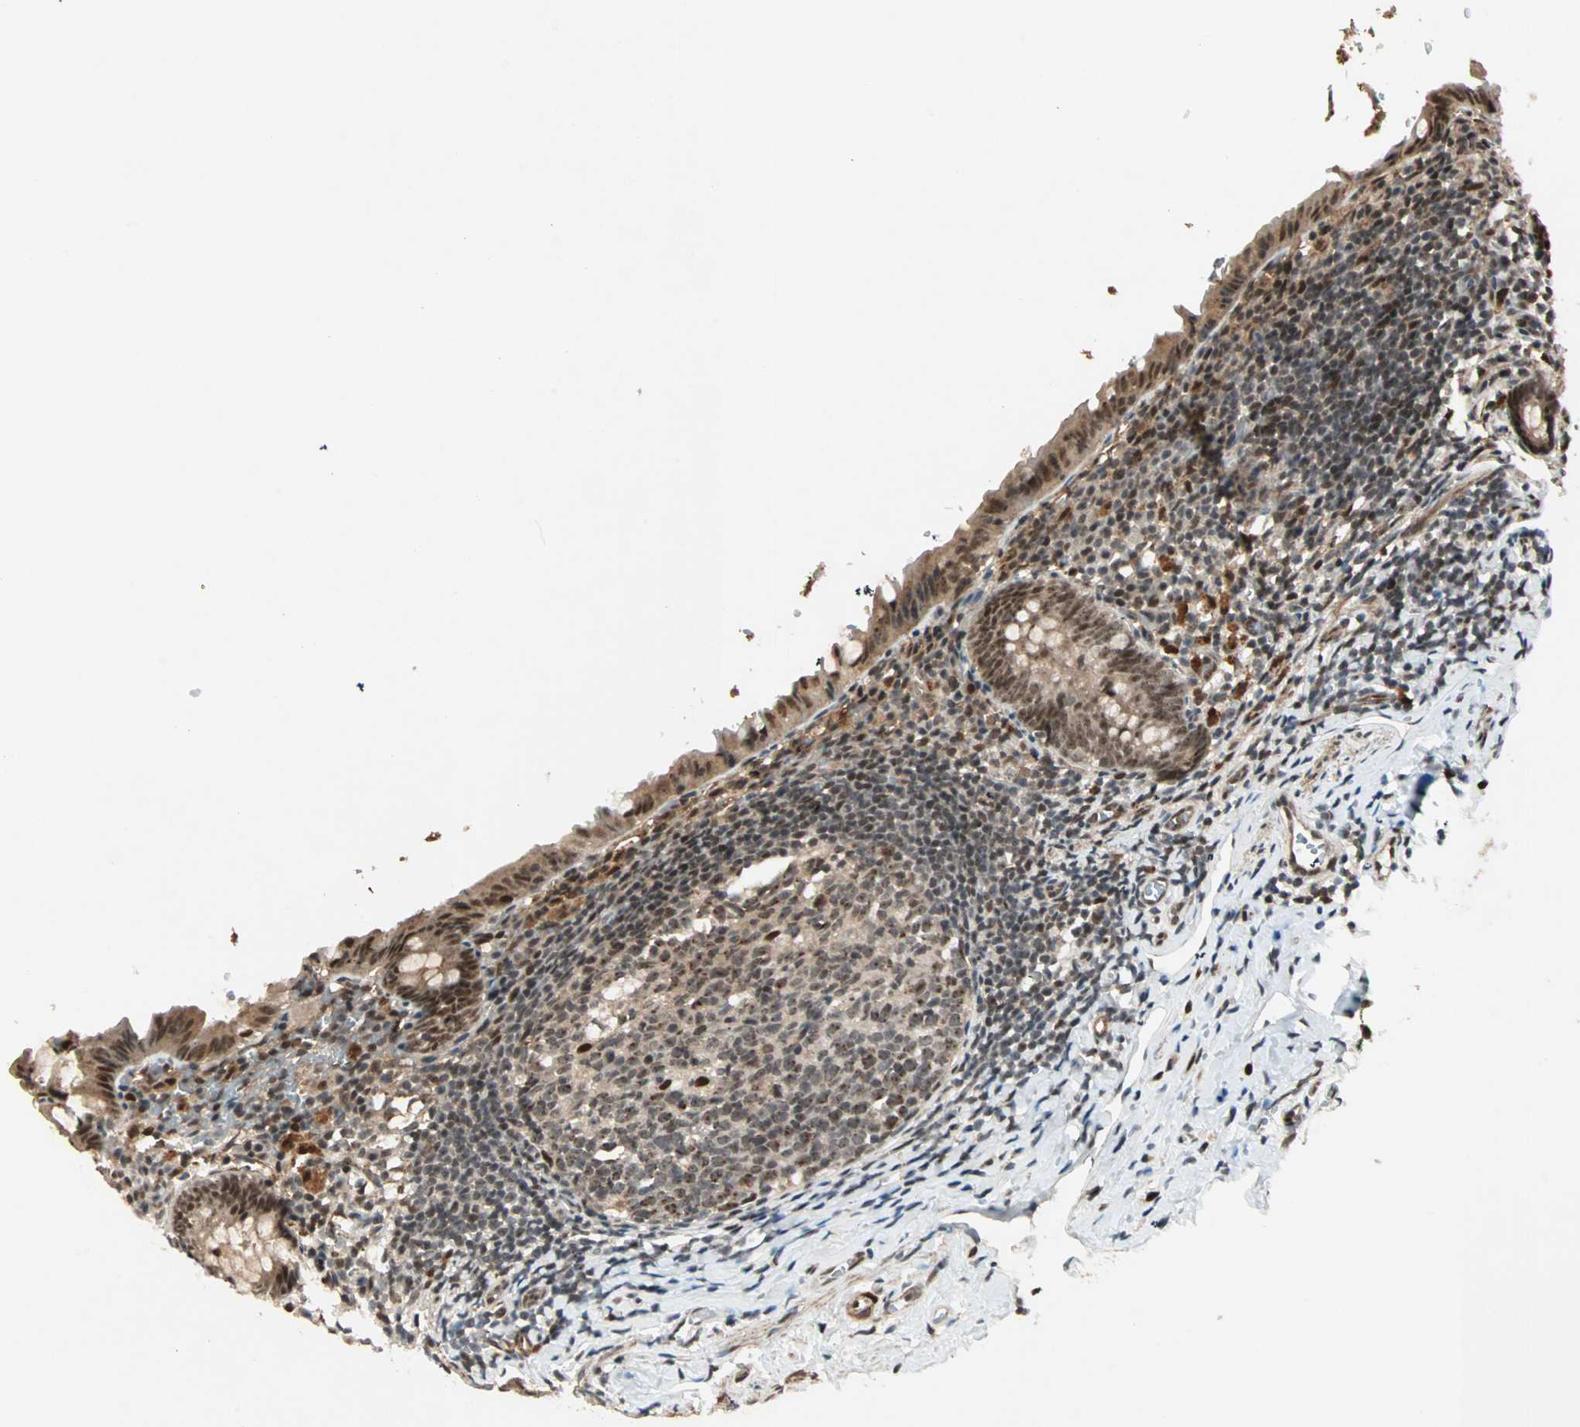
{"staining": {"intensity": "moderate", "quantity": "25%-75%", "location": "cytoplasmic/membranous,nuclear"}, "tissue": "appendix", "cell_type": "Glandular cells", "image_type": "normal", "snomed": [{"axis": "morphology", "description": "Normal tissue, NOS"}, {"axis": "topography", "description": "Appendix"}], "caption": "Immunohistochemistry (IHC) of unremarkable human appendix reveals medium levels of moderate cytoplasmic/membranous,nuclear positivity in approximately 25%-75% of glandular cells.", "gene": "ZBED9", "patient": {"sex": "female", "age": 10}}